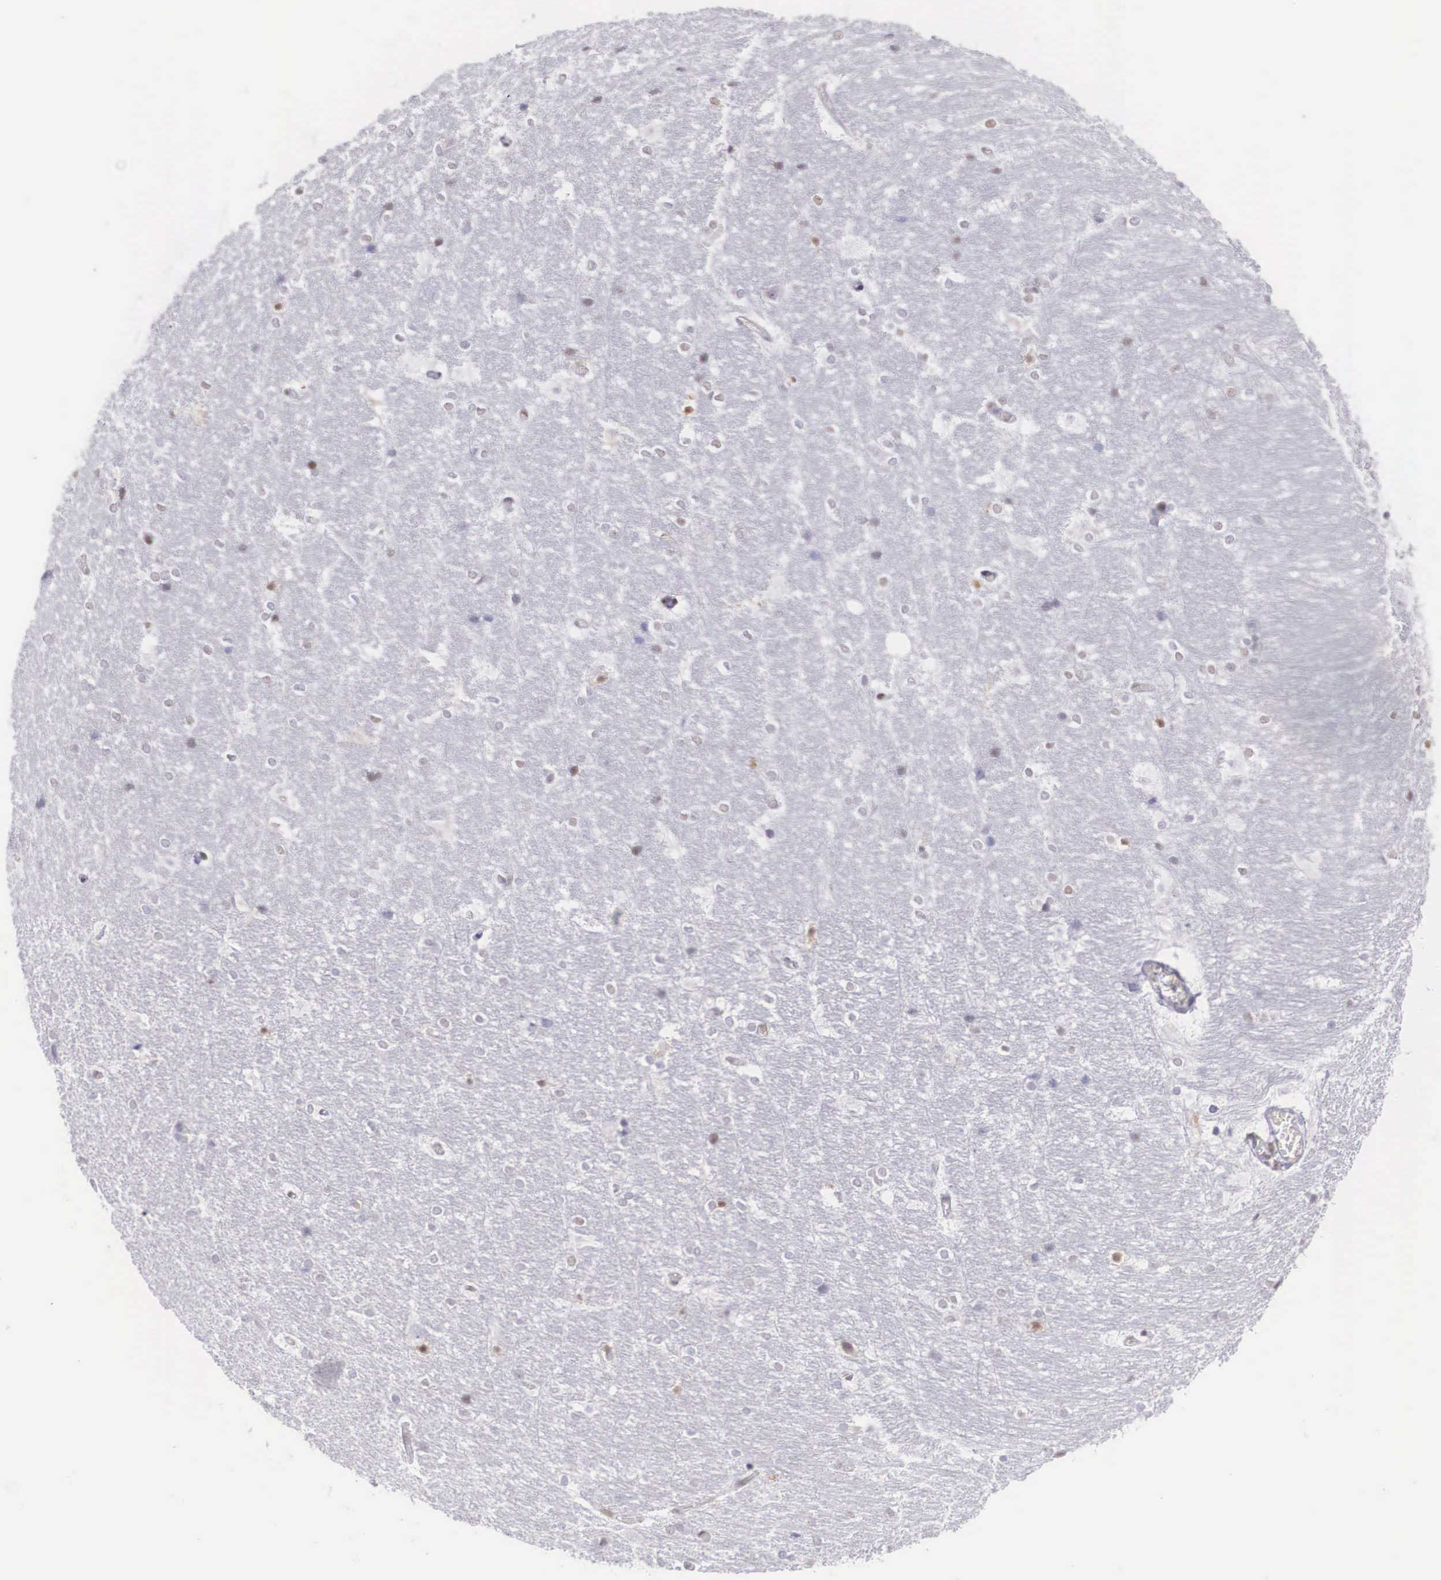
{"staining": {"intensity": "moderate", "quantity": "<25%", "location": "nuclear"}, "tissue": "hippocampus", "cell_type": "Glial cells", "image_type": "normal", "snomed": [{"axis": "morphology", "description": "Normal tissue, NOS"}, {"axis": "topography", "description": "Hippocampus"}], "caption": "The immunohistochemical stain labels moderate nuclear positivity in glial cells of unremarkable hippocampus.", "gene": "HMGN5", "patient": {"sex": "female", "age": 19}}